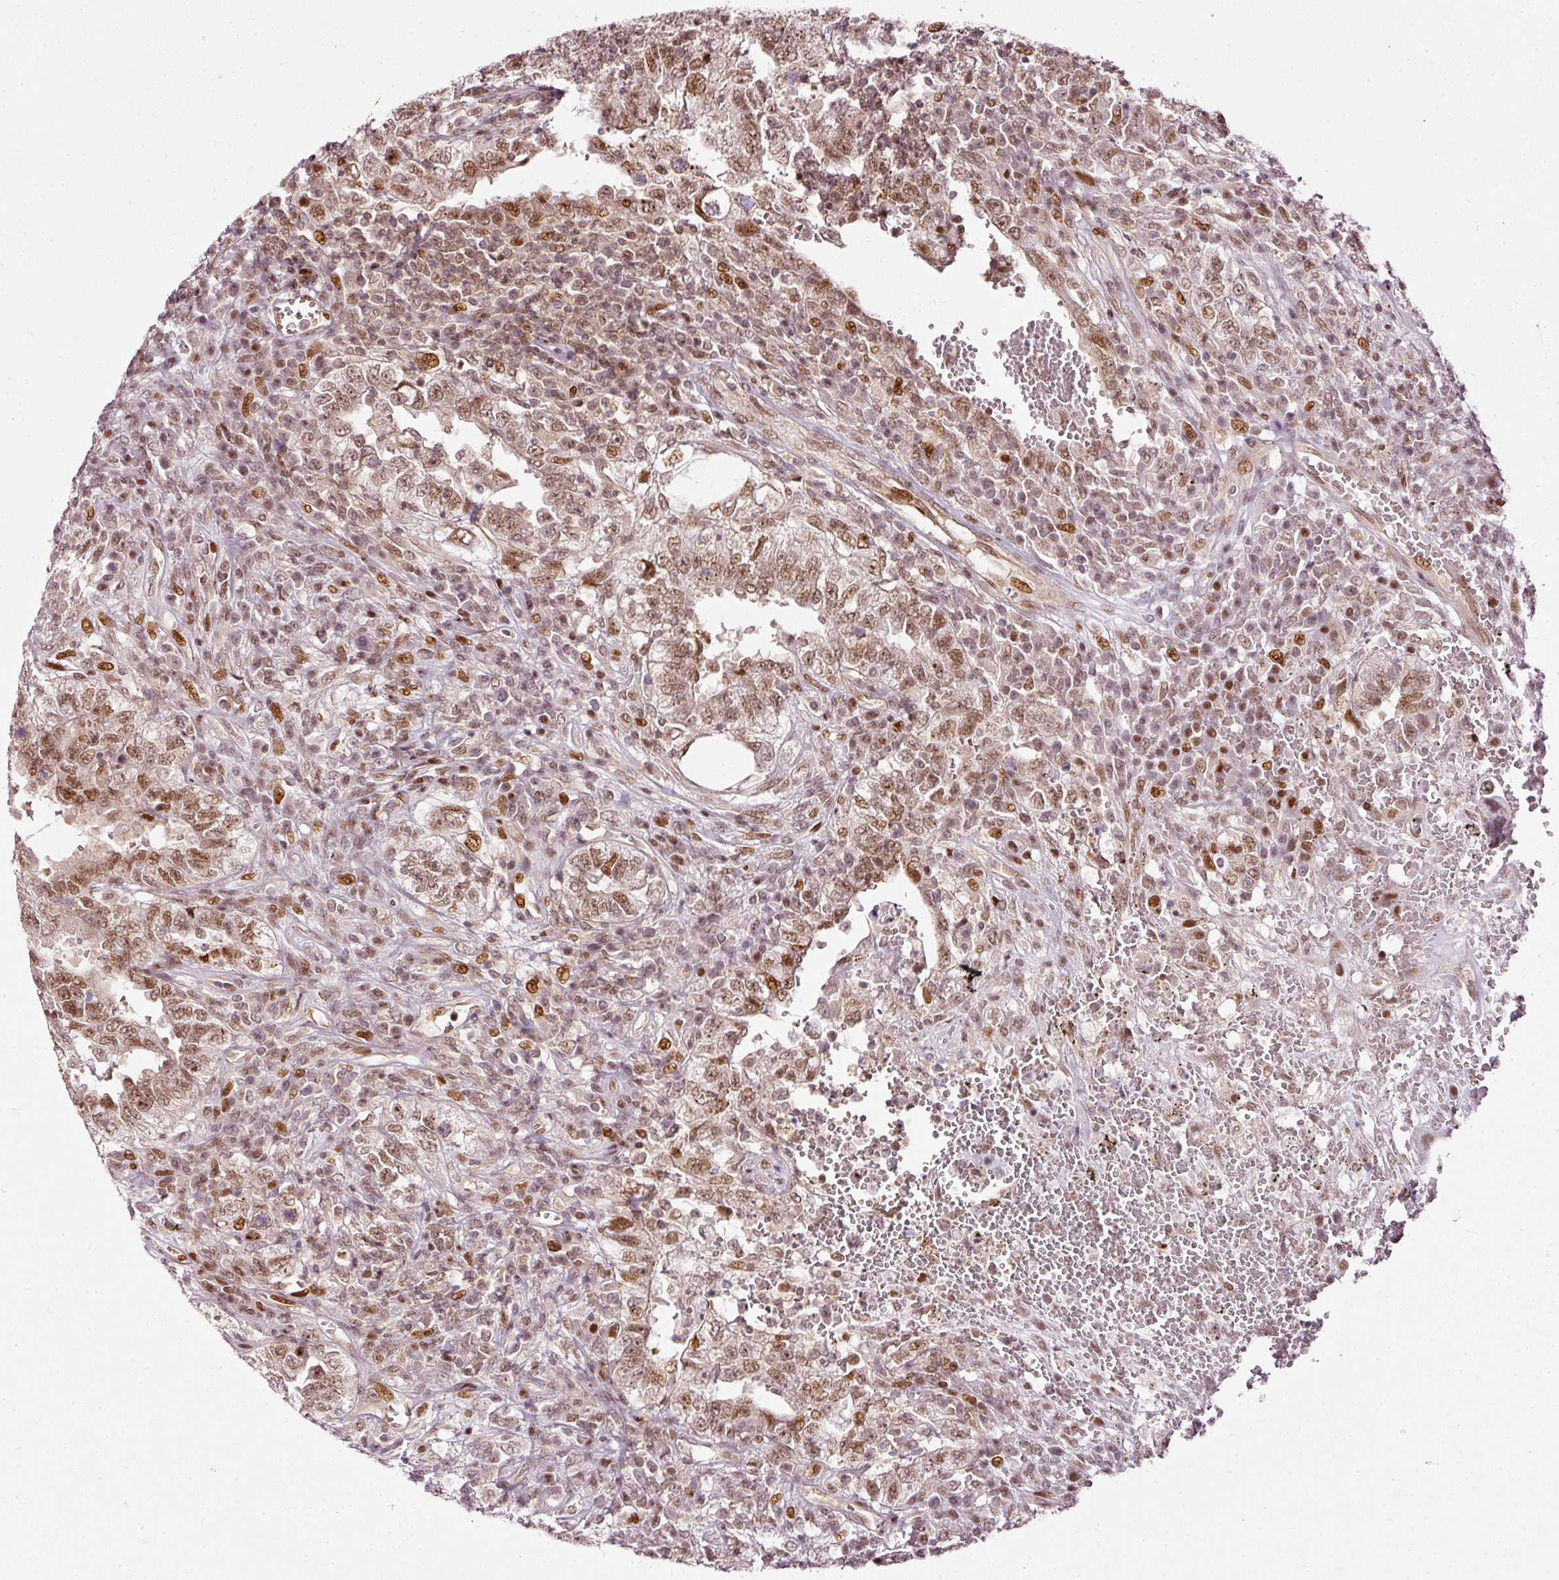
{"staining": {"intensity": "moderate", "quantity": ">75%", "location": "nuclear"}, "tissue": "testis cancer", "cell_type": "Tumor cells", "image_type": "cancer", "snomed": [{"axis": "morphology", "description": "Carcinoma, Embryonal, NOS"}, {"axis": "topography", "description": "Testis"}], "caption": "Immunohistochemical staining of embryonal carcinoma (testis) reveals medium levels of moderate nuclear protein staining in about >75% of tumor cells. Nuclei are stained in blue.", "gene": "ZNF778", "patient": {"sex": "male", "age": 26}}